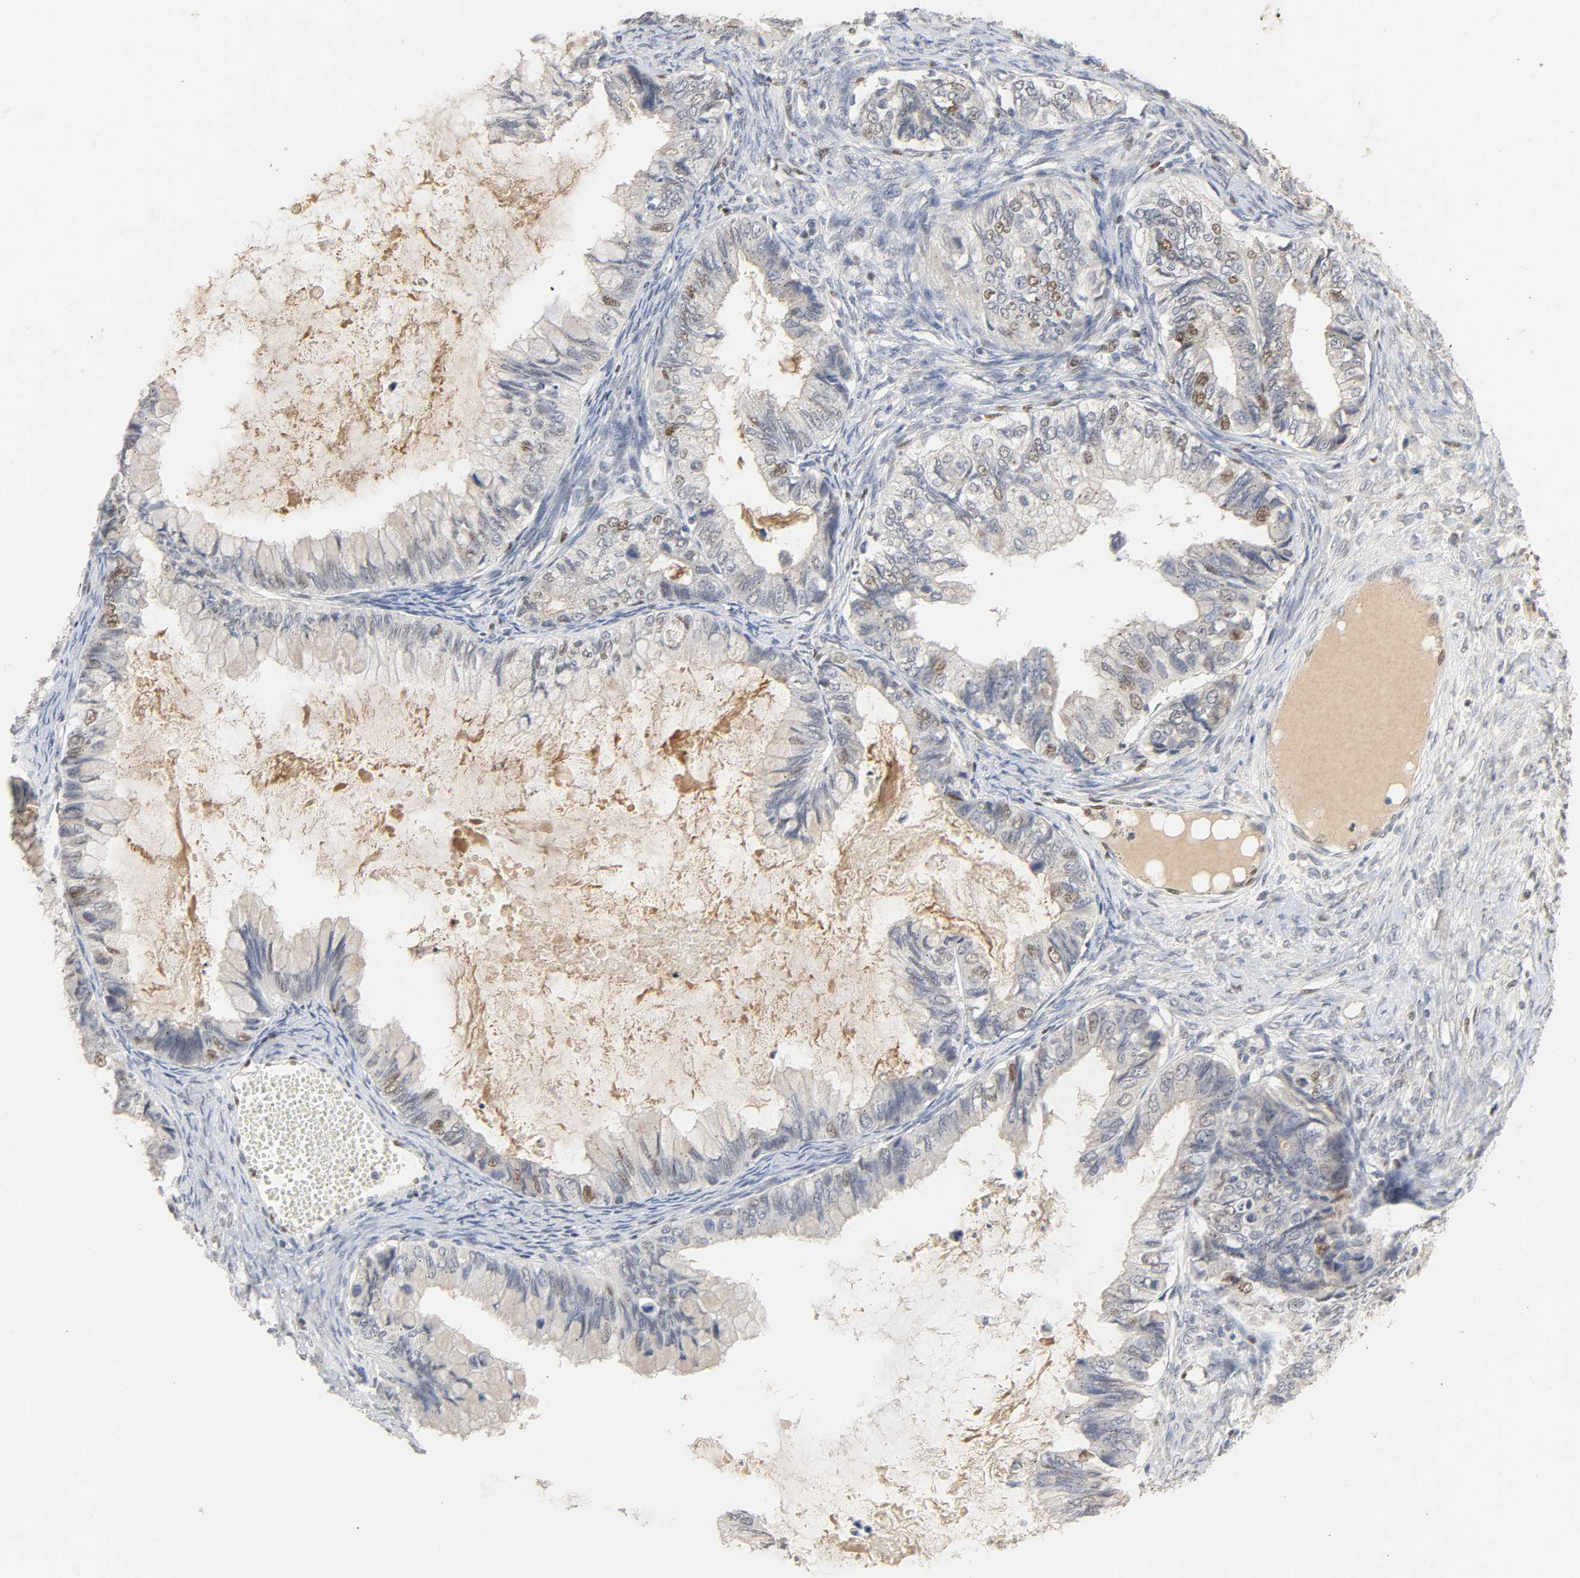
{"staining": {"intensity": "moderate", "quantity": "<25%", "location": "nuclear"}, "tissue": "ovarian cancer", "cell_type": "Tumor cells", "image_type": "cancer", "snomed": [{"axis": "morphology", "description": "Cystadenocarcinoma, mucinous, NOS"}, {"axis": "topography", "description": "Ovary"}], "caption": "The histopathology image demonstrates staining of ovarian cancer (mucinous cystadenocarcinoma), revealing moderate nuclear protein positivity (brown color) within tumor cells. The staining was performed using DAB to visualize the protein expression in brown, while the nuclei were stained in blue with hematoxylin (Magnification: 20x).", "gene": "NCOA6", "patient": {"sex": "female", "age": 80}}